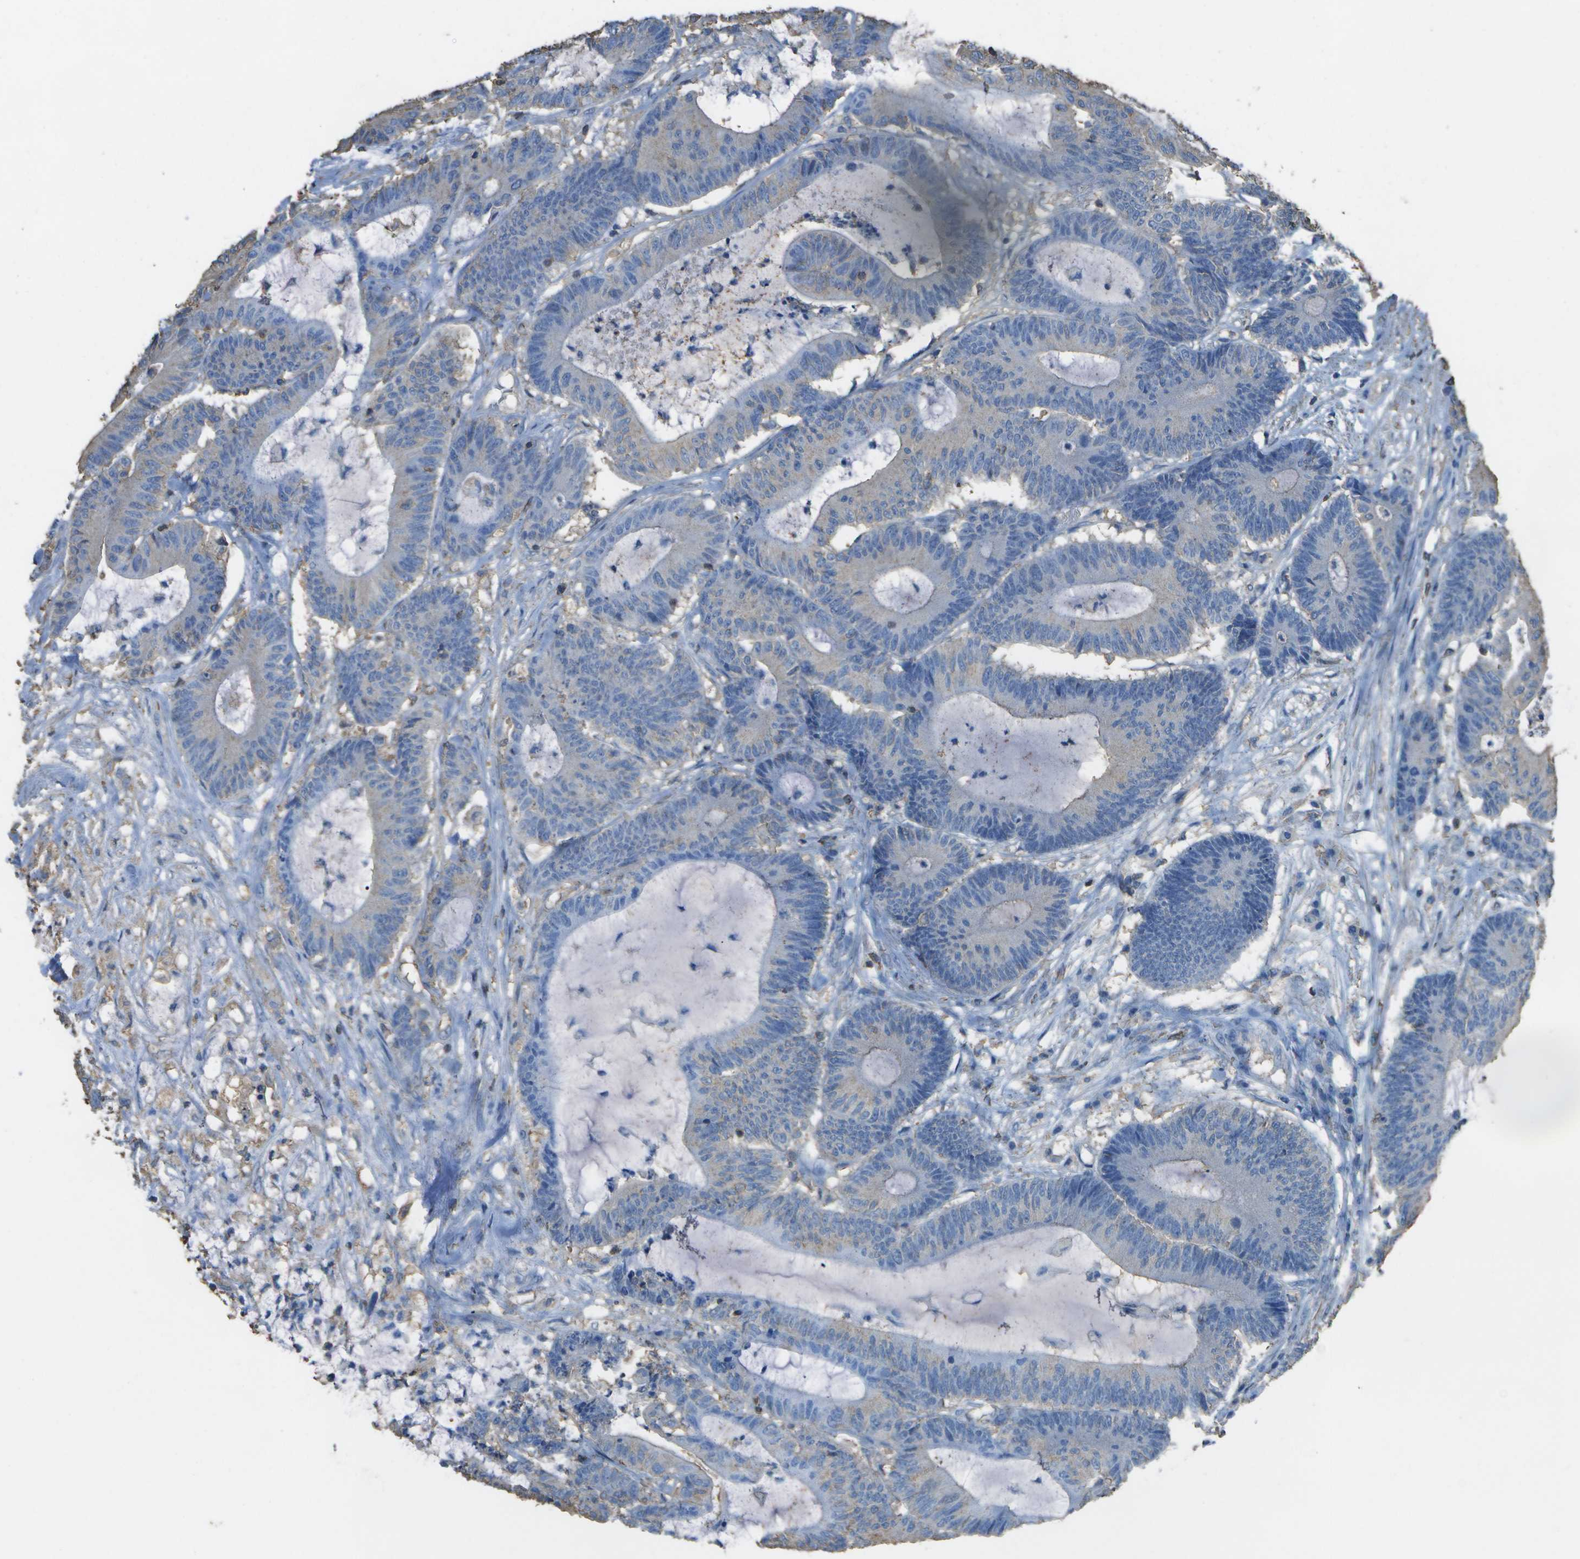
{"staining": {"intensity": "negative", "quantity": "none", "location": "none"}, "tissue": "colorectal cancer", "cell_type": "Tumor cells", "image_type": "cancer", "snomed": [{"axis": "morphology", "description": "Adenocarcinoma, NOS"}, {"axis": "topography", "description": "Colon"}], "caption": "Immunohistochemical staining of colorectal cancer displays no significant expression in tumor cells.", "gene": "CYP4F11", "patient": {"sex": "female", "age": 84}}